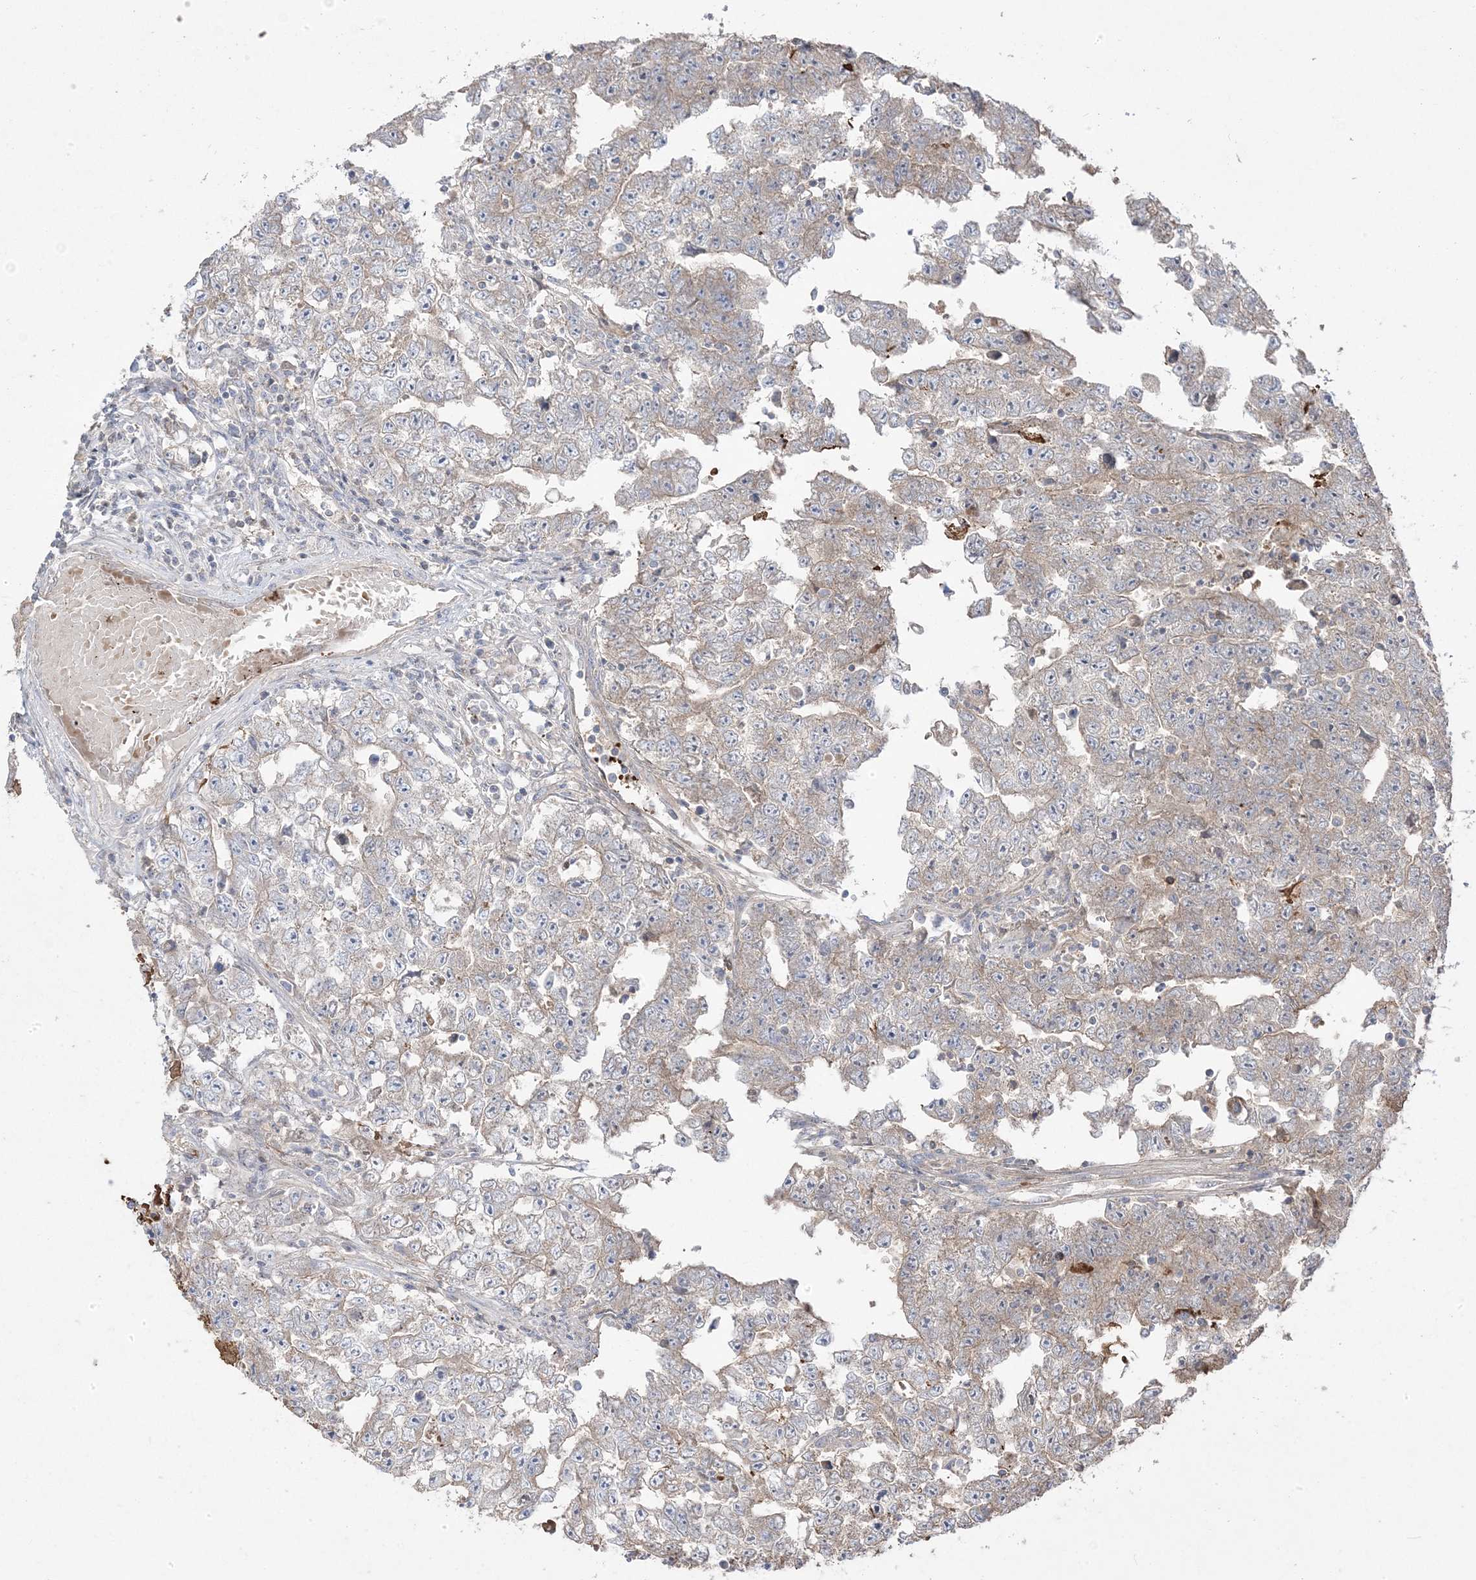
{"staining": {"intensity": "weak", "quantity": "<25%", "location": "cytoplasmic/membranous"}, "tissue": "testis cancer", "cell_type": "Tumor cells", "image_type": "cancer", "snomed": [{"axis": "morphology", "description": "Carcinoma, Embryonal, NOS"}, {"axis": "topography", "description": "Testis"}], "caption": "Tumor cells show no significant protein expression in testis embryonal carcinoma. The staining is performed using DAB brown chromogen with nuclei counter-stained in using hematoxylin.", "gene": "PPOX", "patient": {"sex": "male", "age": 25}}